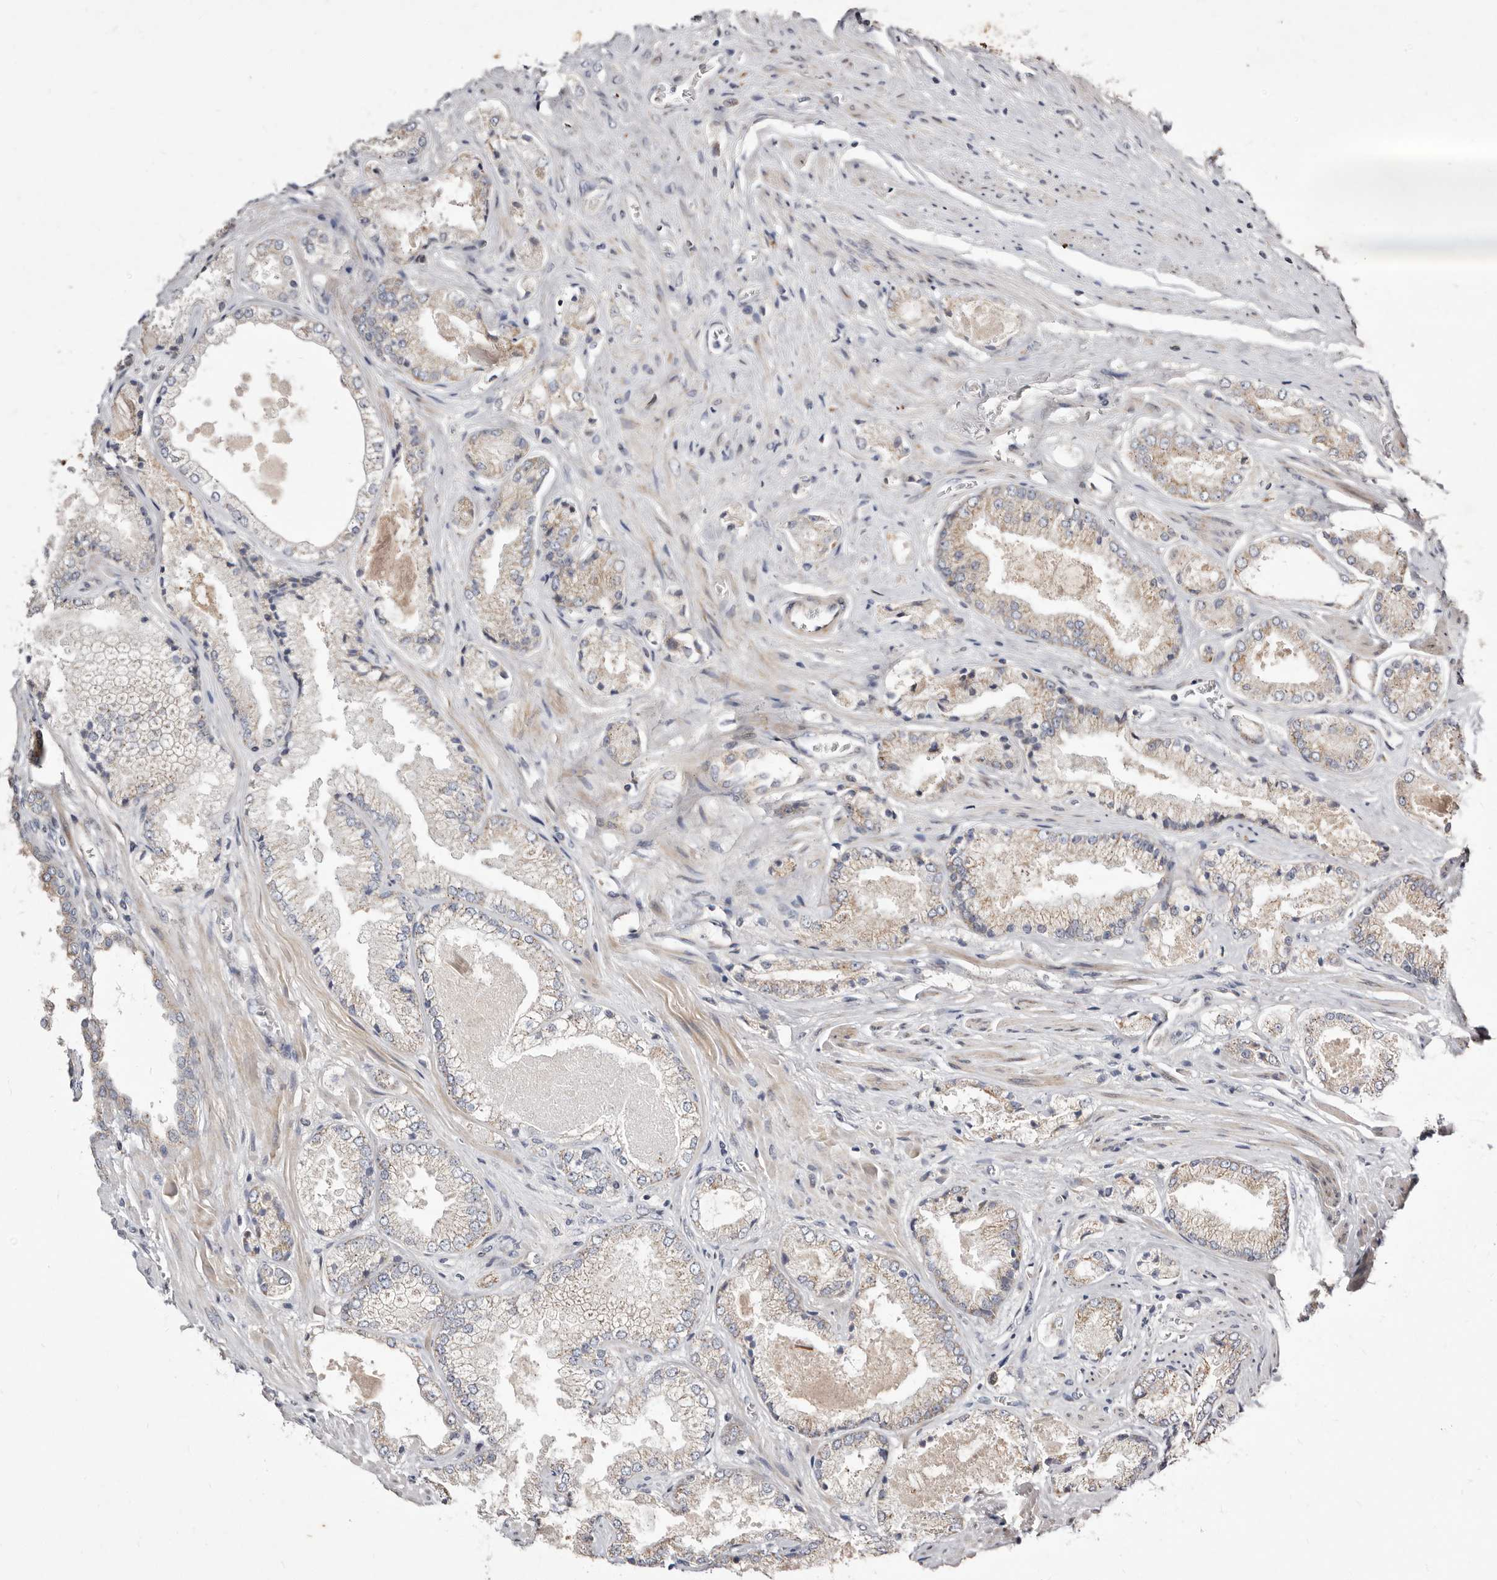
{"staining": {"intensity": "moderate", "quantity": "25%-75%", "location": "cytoplasmic/membranous"}, "tissue": "prostate cancer", "cell_type": "Tumor cells", "image_type": "cancer", "snomed": [{"axis": "morphology", "description": "Adenocarcinoma, High grade"}, {"axis": "topography", "description": "Prostate"}], "caption": "Prostate cancer stained with a brown dye demonstrates moderate cytoplasmic/membranous positive staining in approximately 25%-75% of tumor cells.", "gene": "TIMM17B", "patient": {"sex": "male", "age": 58}}